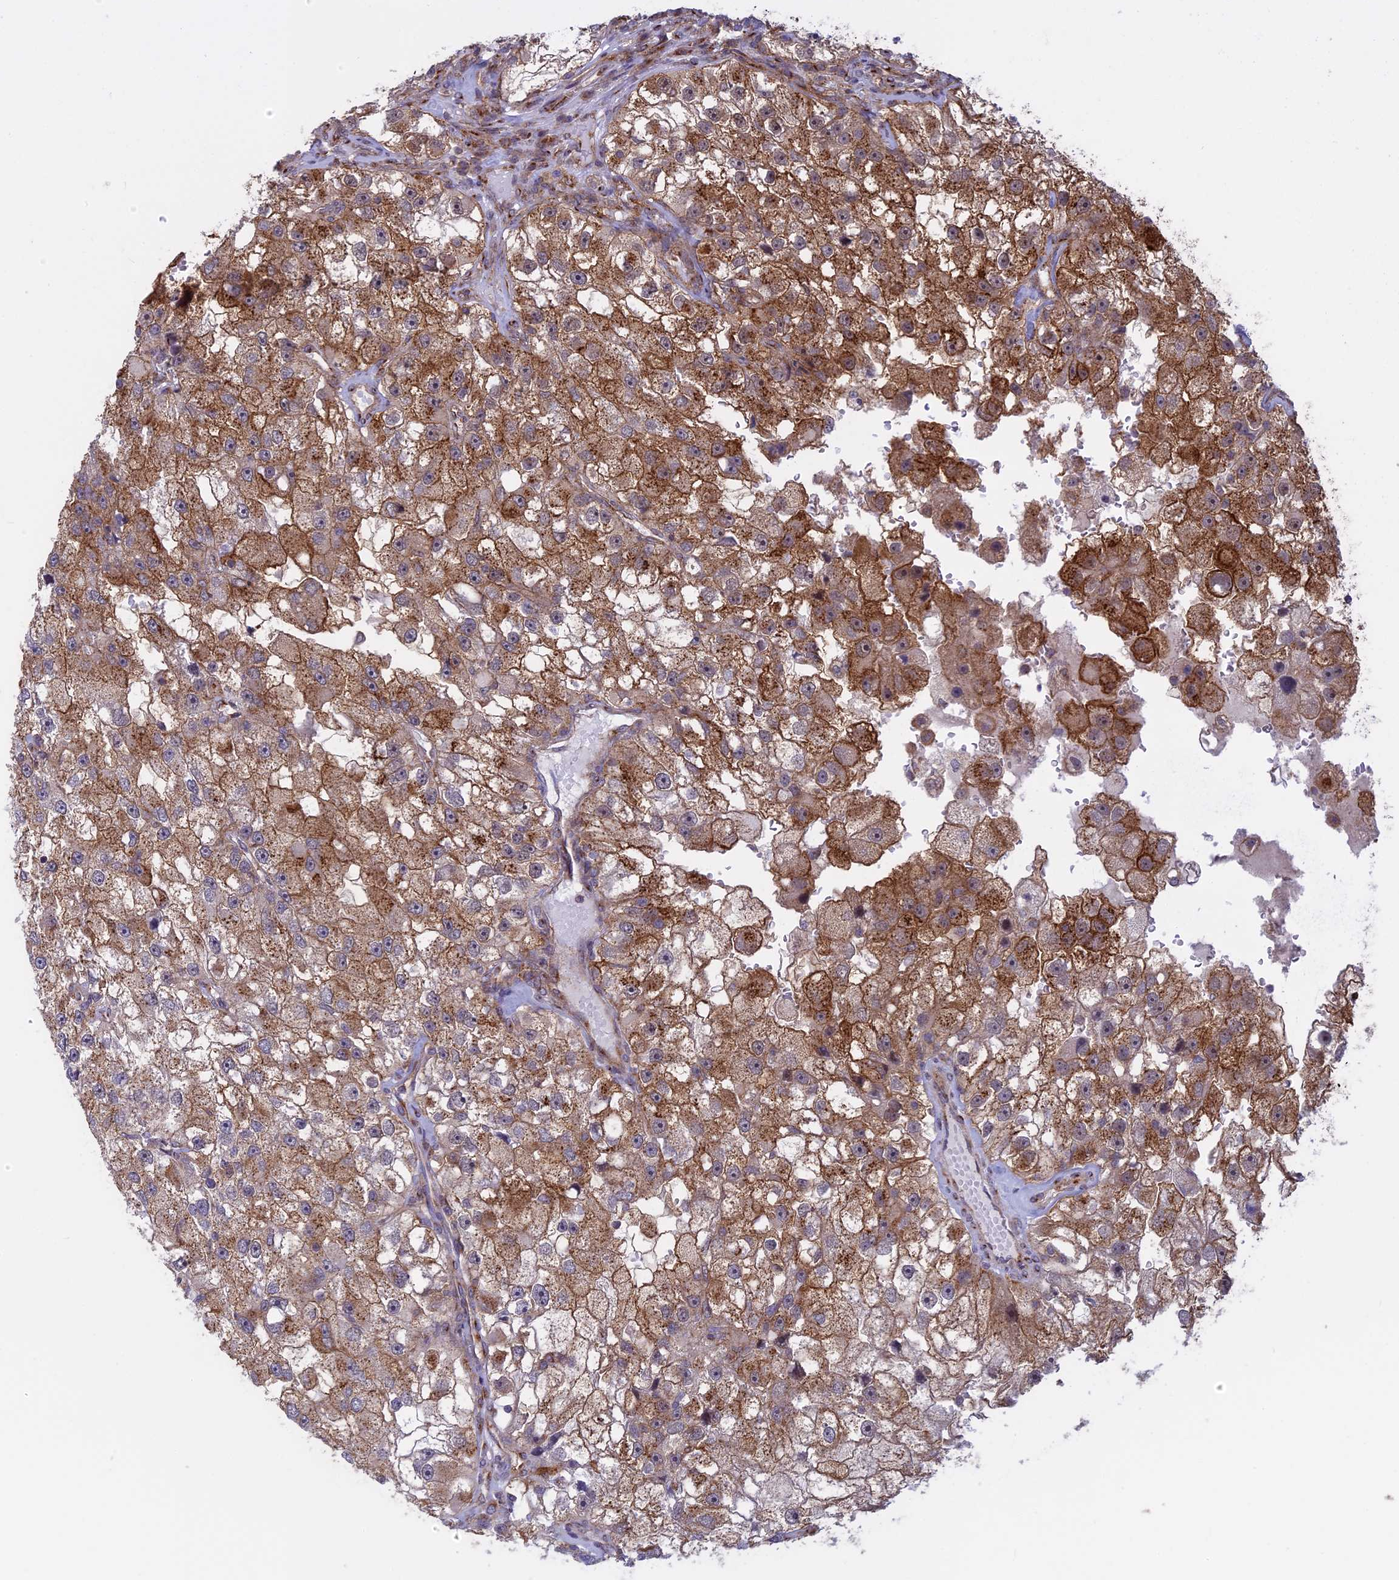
{"staining": {"intensity": "strong", "quantity": "25%-75%", "location": "cytoplasmic/membranous"}, "tissue": "renal cancer", "cell_type": "Tumor cells", "image_type": "cancer", "snomed": [{"axis": "morphology", "description": "Adenocarcinoma, NOS"}, {"axis": "topography", "description": "Kidney"}], "caption": "Immunohistochemical staining of human renal cancer (adenocarcinoma) exhibits strong cytoplasmic/membranous protein expression in approximately 25%-75% of tumor cells.", "gene": "CLINT1", "patient": {"sex": "male", "age": 63}}